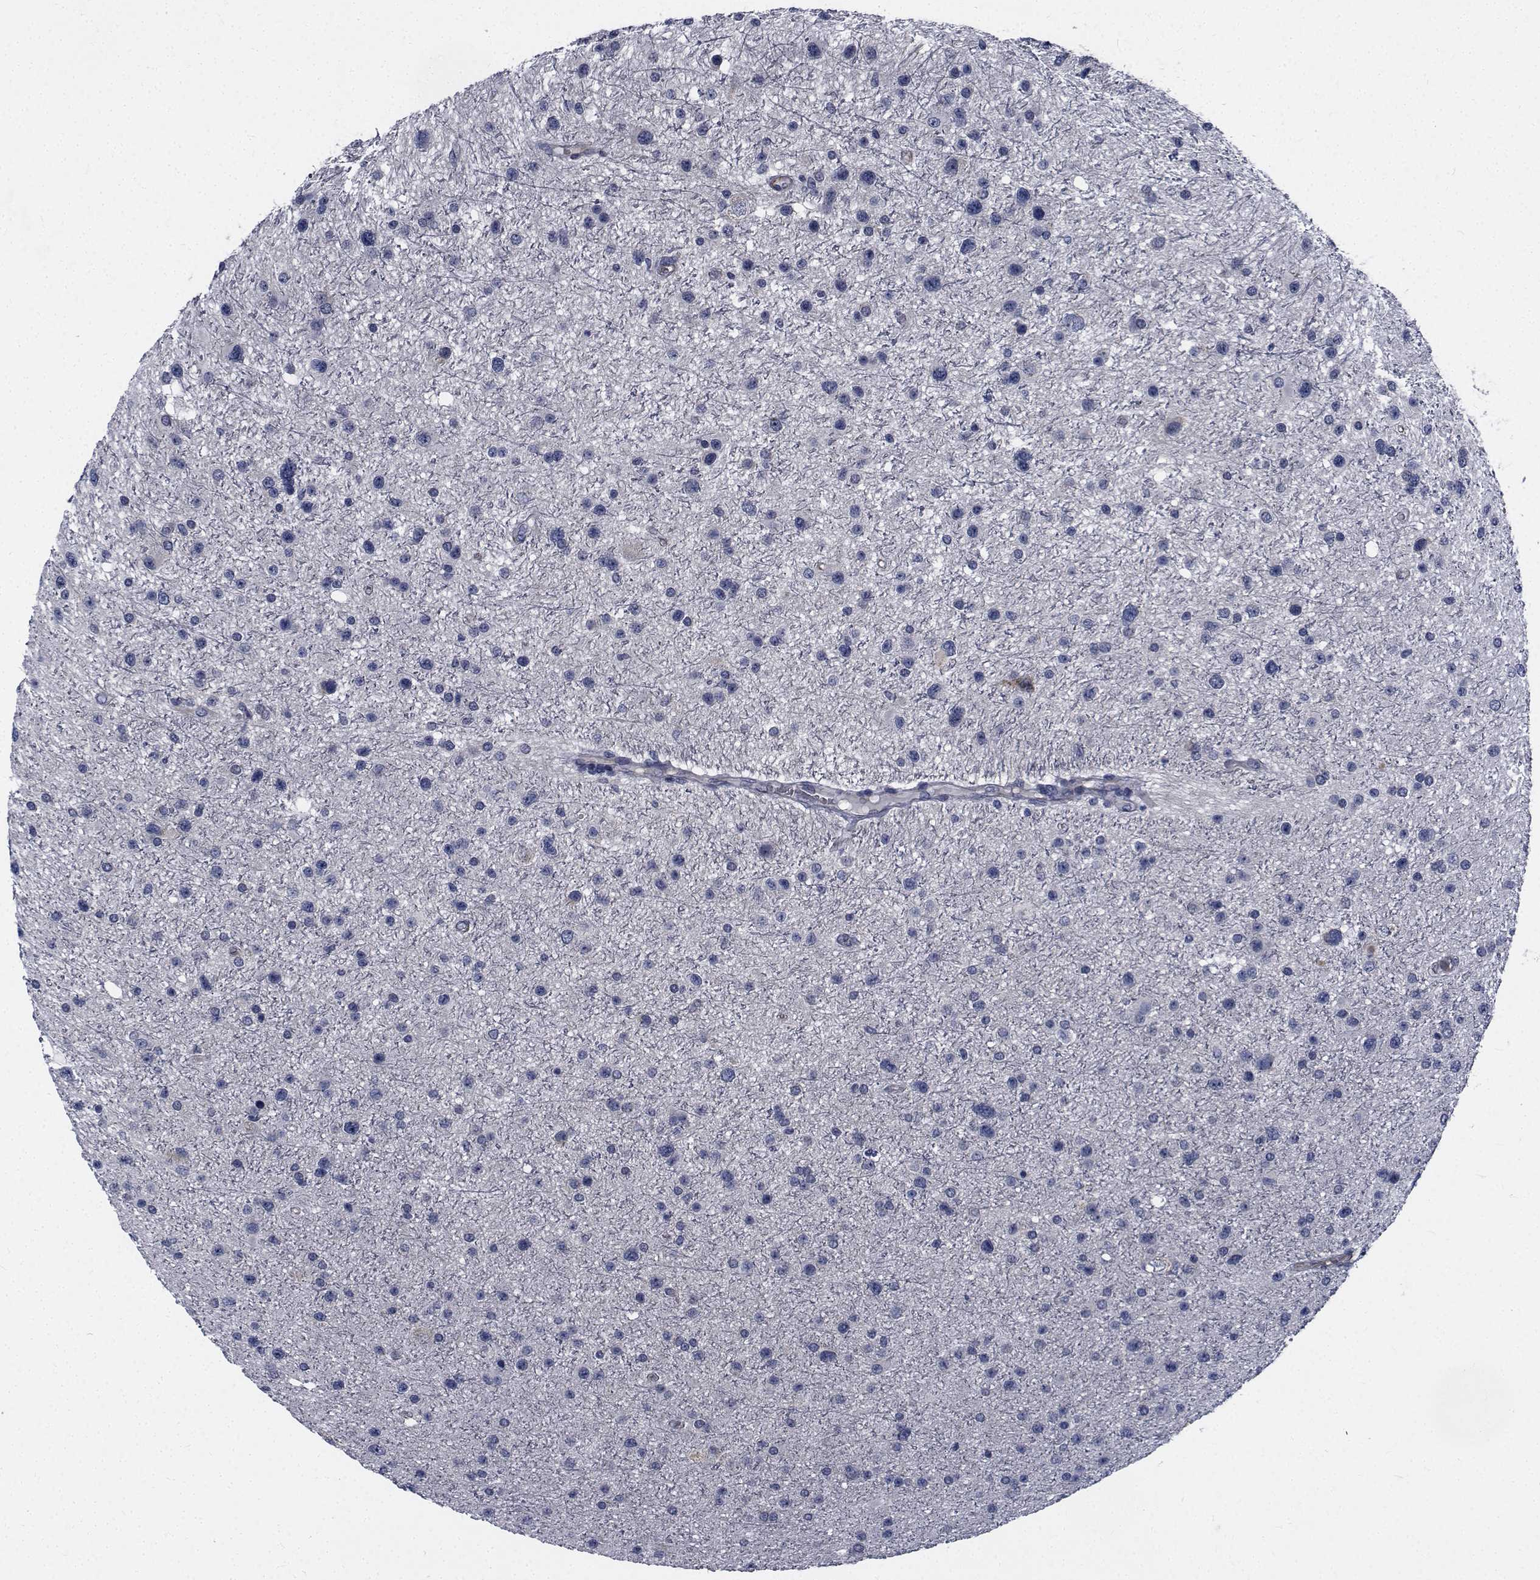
{"staining": {"intensity": "negative", "quantity": "none", "location": "none"}, "tissue": "glioma", "cell_type": "Tumor cells", "image_type": "cancer", "snomed": [{"axis": "morphology", "description": "Glioma, malignant, Low grade"}, {"axis": "topography", "description": "Brain"}], "caption": "Glioma was stained to show a protein in brown. There is no significant expression in tumor cells.", "gene": "TTBK1", "patient": {"sex": "female", "age": 32}}